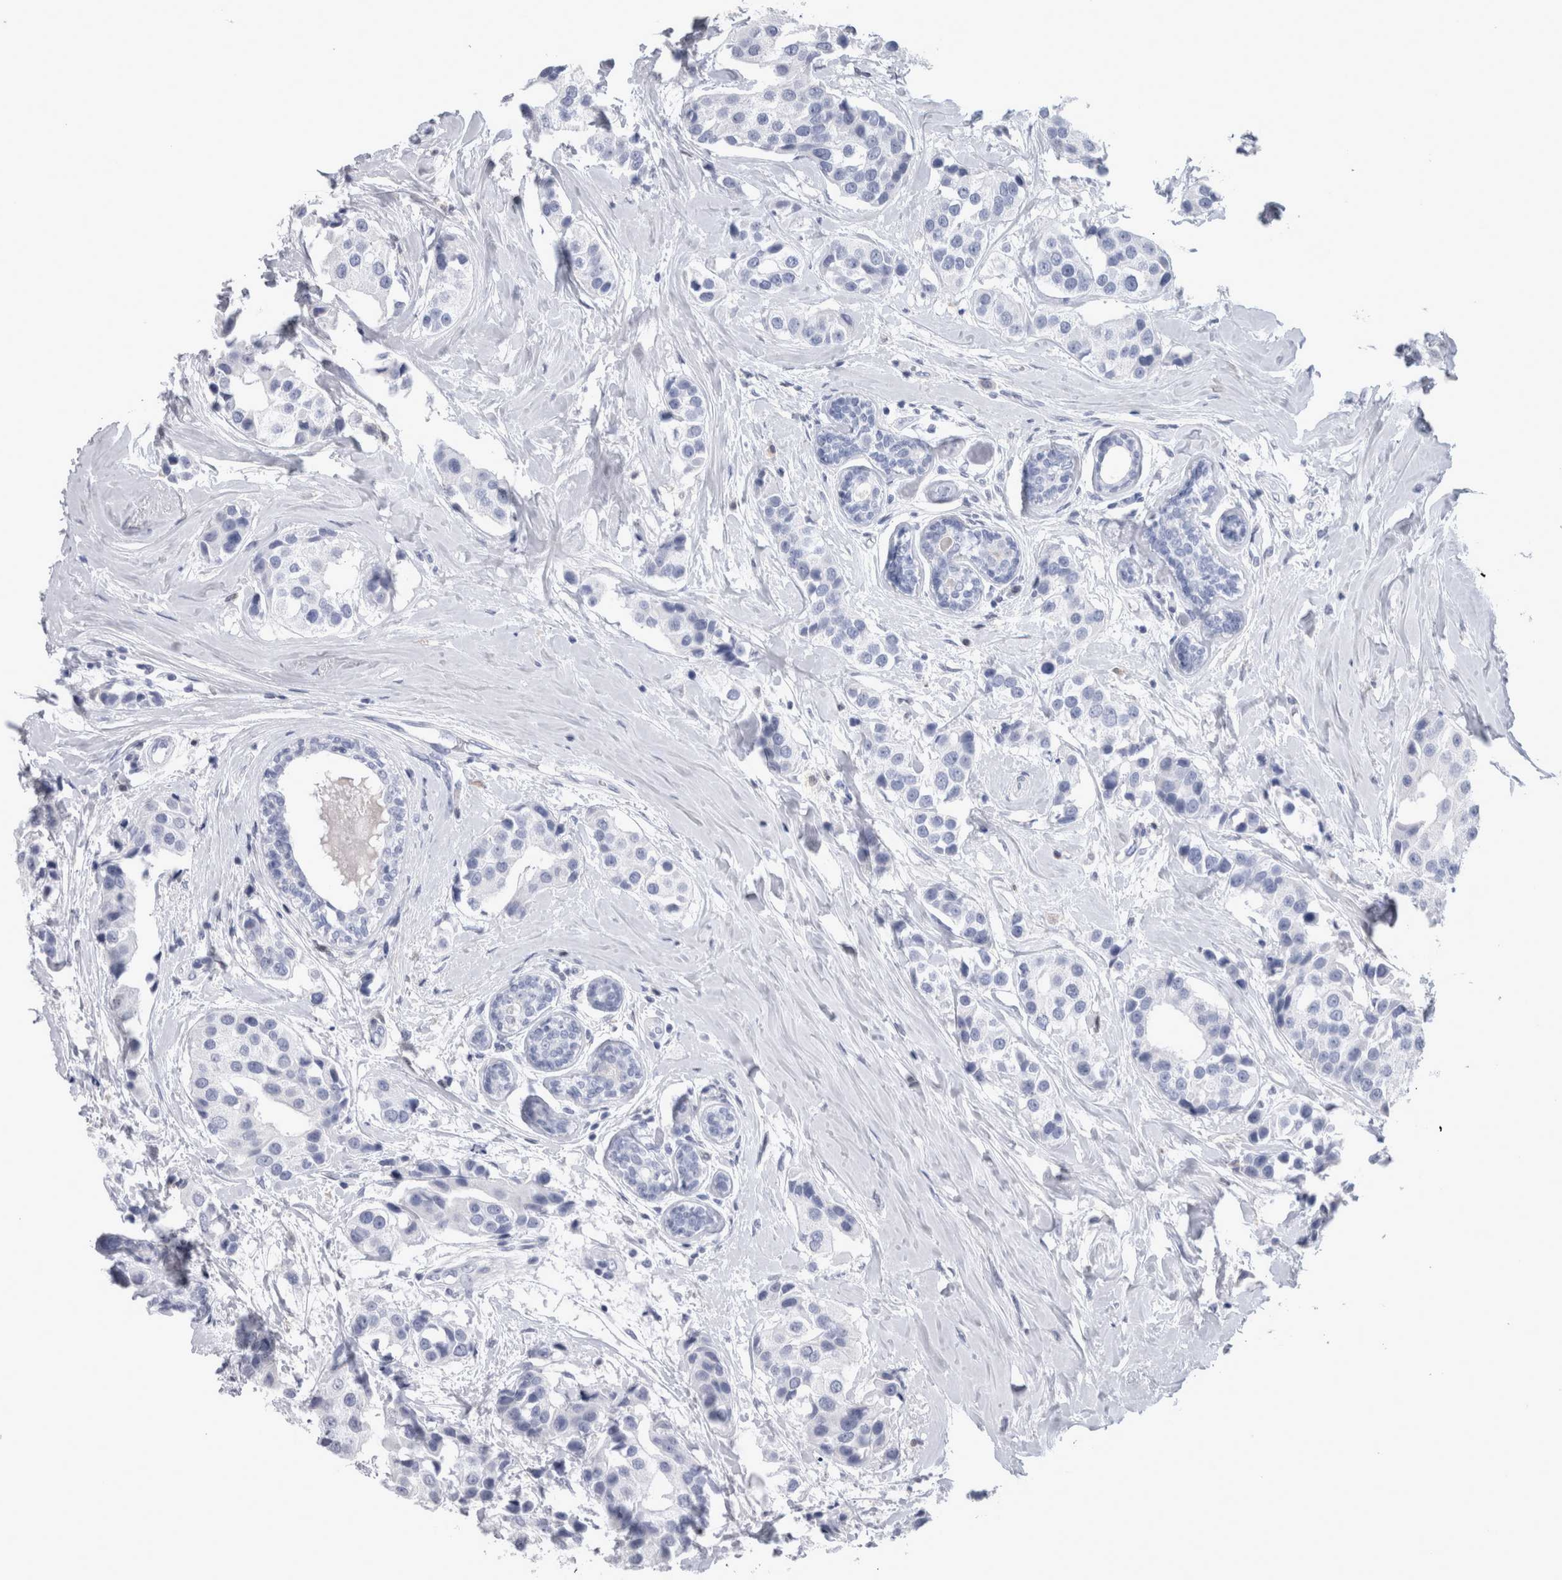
{"staining": {"intensity": "negative", "quantity": "none", "location": "none"}, "tissue": "breast cancer", "cell_type": "Tumor cells", "image_type": "cancer", "snomed": [{"axis": "morphology", "description": "Normal tissue, NOS"}, {"axis": "morphology", "description": "Duct carcinoma"}, {"axis": "topography", "description": "Breast"}], "caption": "The image displays no significant expression in tumor cells of breast cancer (intraductal carcinoma).", "gene": "CA8", "patient": {"sex": "female", "age": 39}}